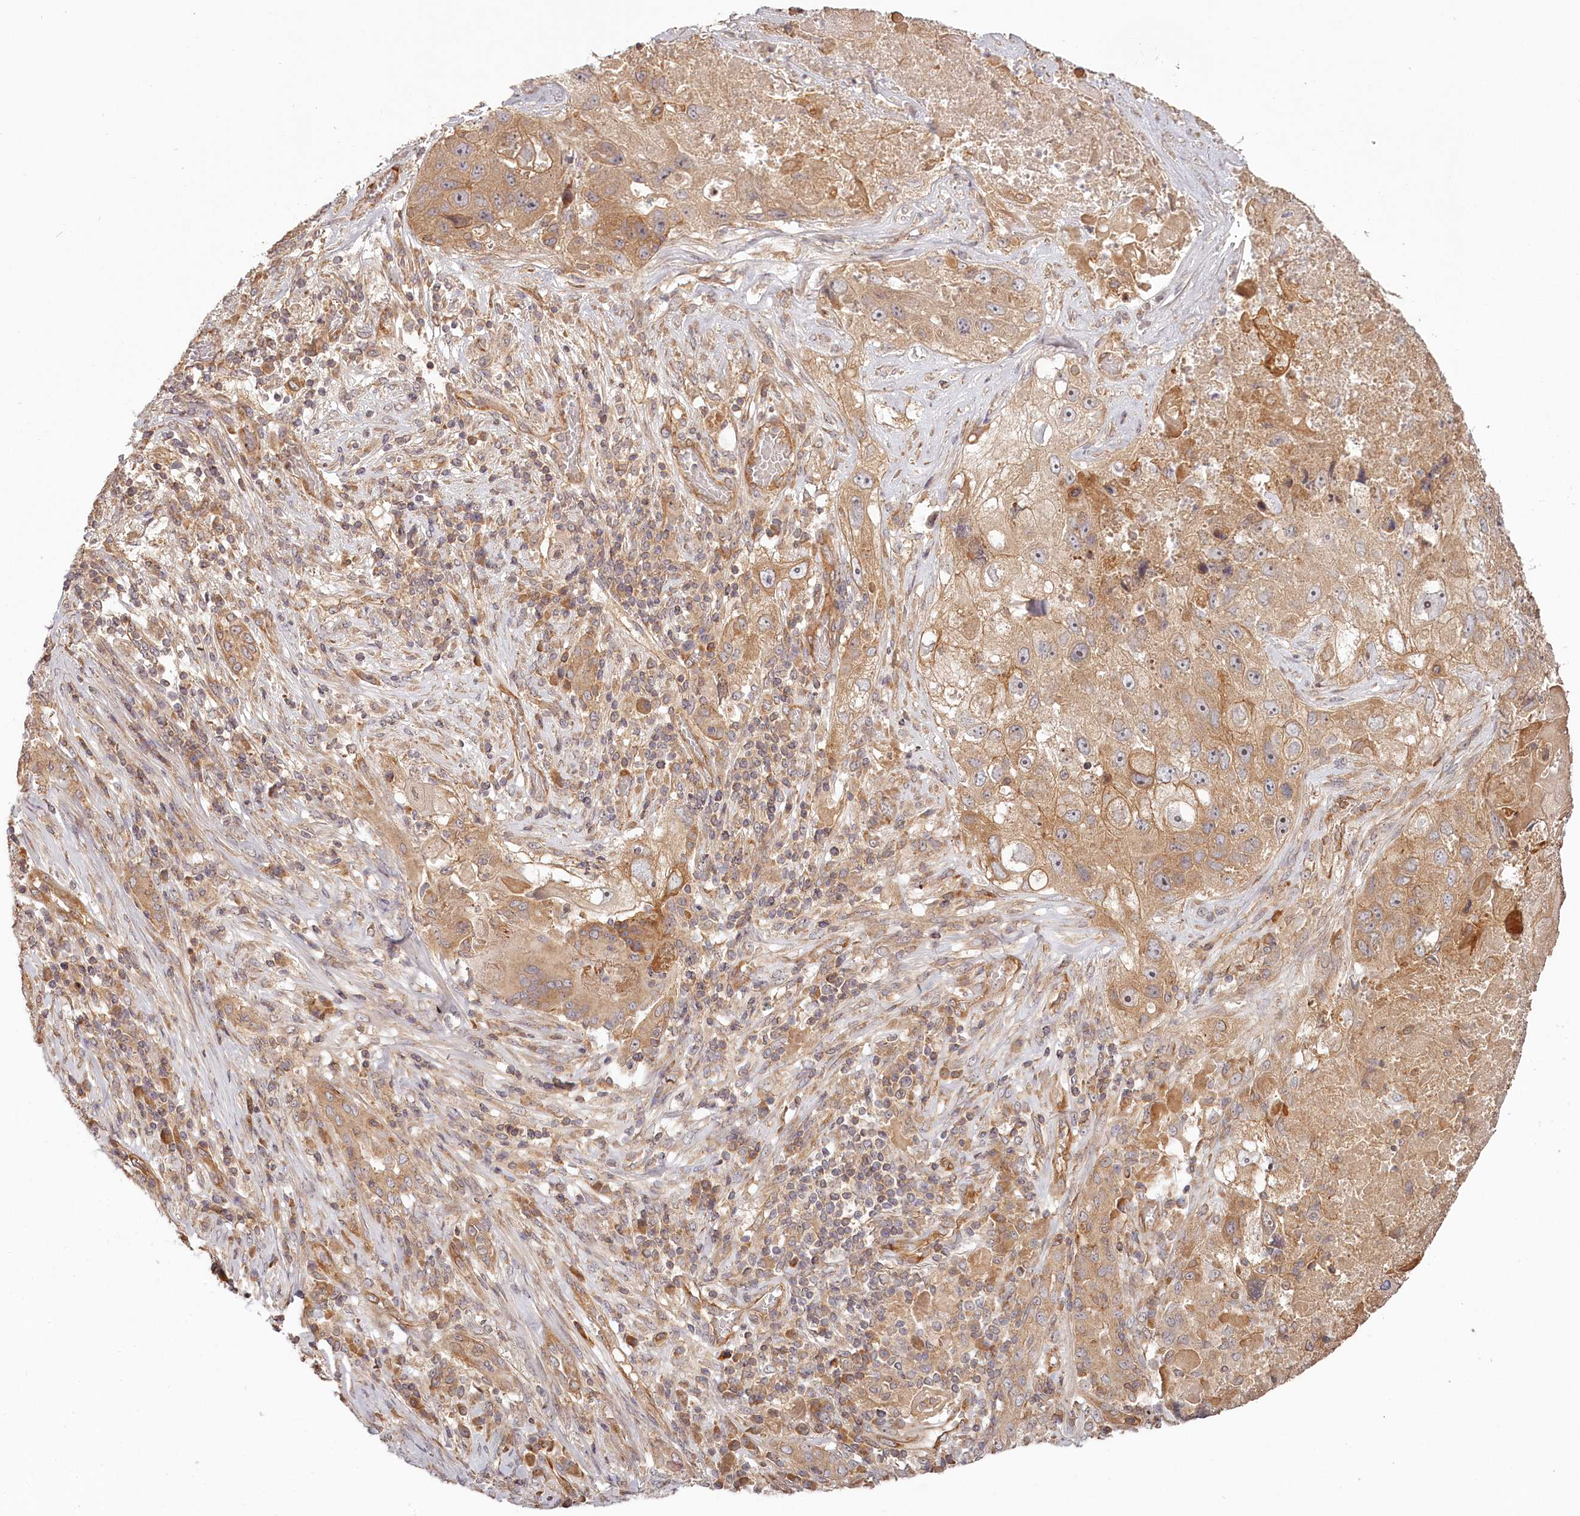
{"staining": {"intensity": "moderate", "quantity": ">75%", "location": "cytoplasmic/membranous"}, "tissue": "lung cancer", "cell_type": "Tumor cells", "image_type": "cancer", "snomed": [{"axis": "morphology", "description": "Squamous cell carcinoma, NOS"}, {"axis": "topography", "description": "Lung"}], "caption": "Human lung cancer stained with a brown dye exhibits moderate cytoplasmic/membranous positive expression in about >75% of tumor cells.", "gene": "TMIE", "patient": {"sex": "male", "age": 61}}